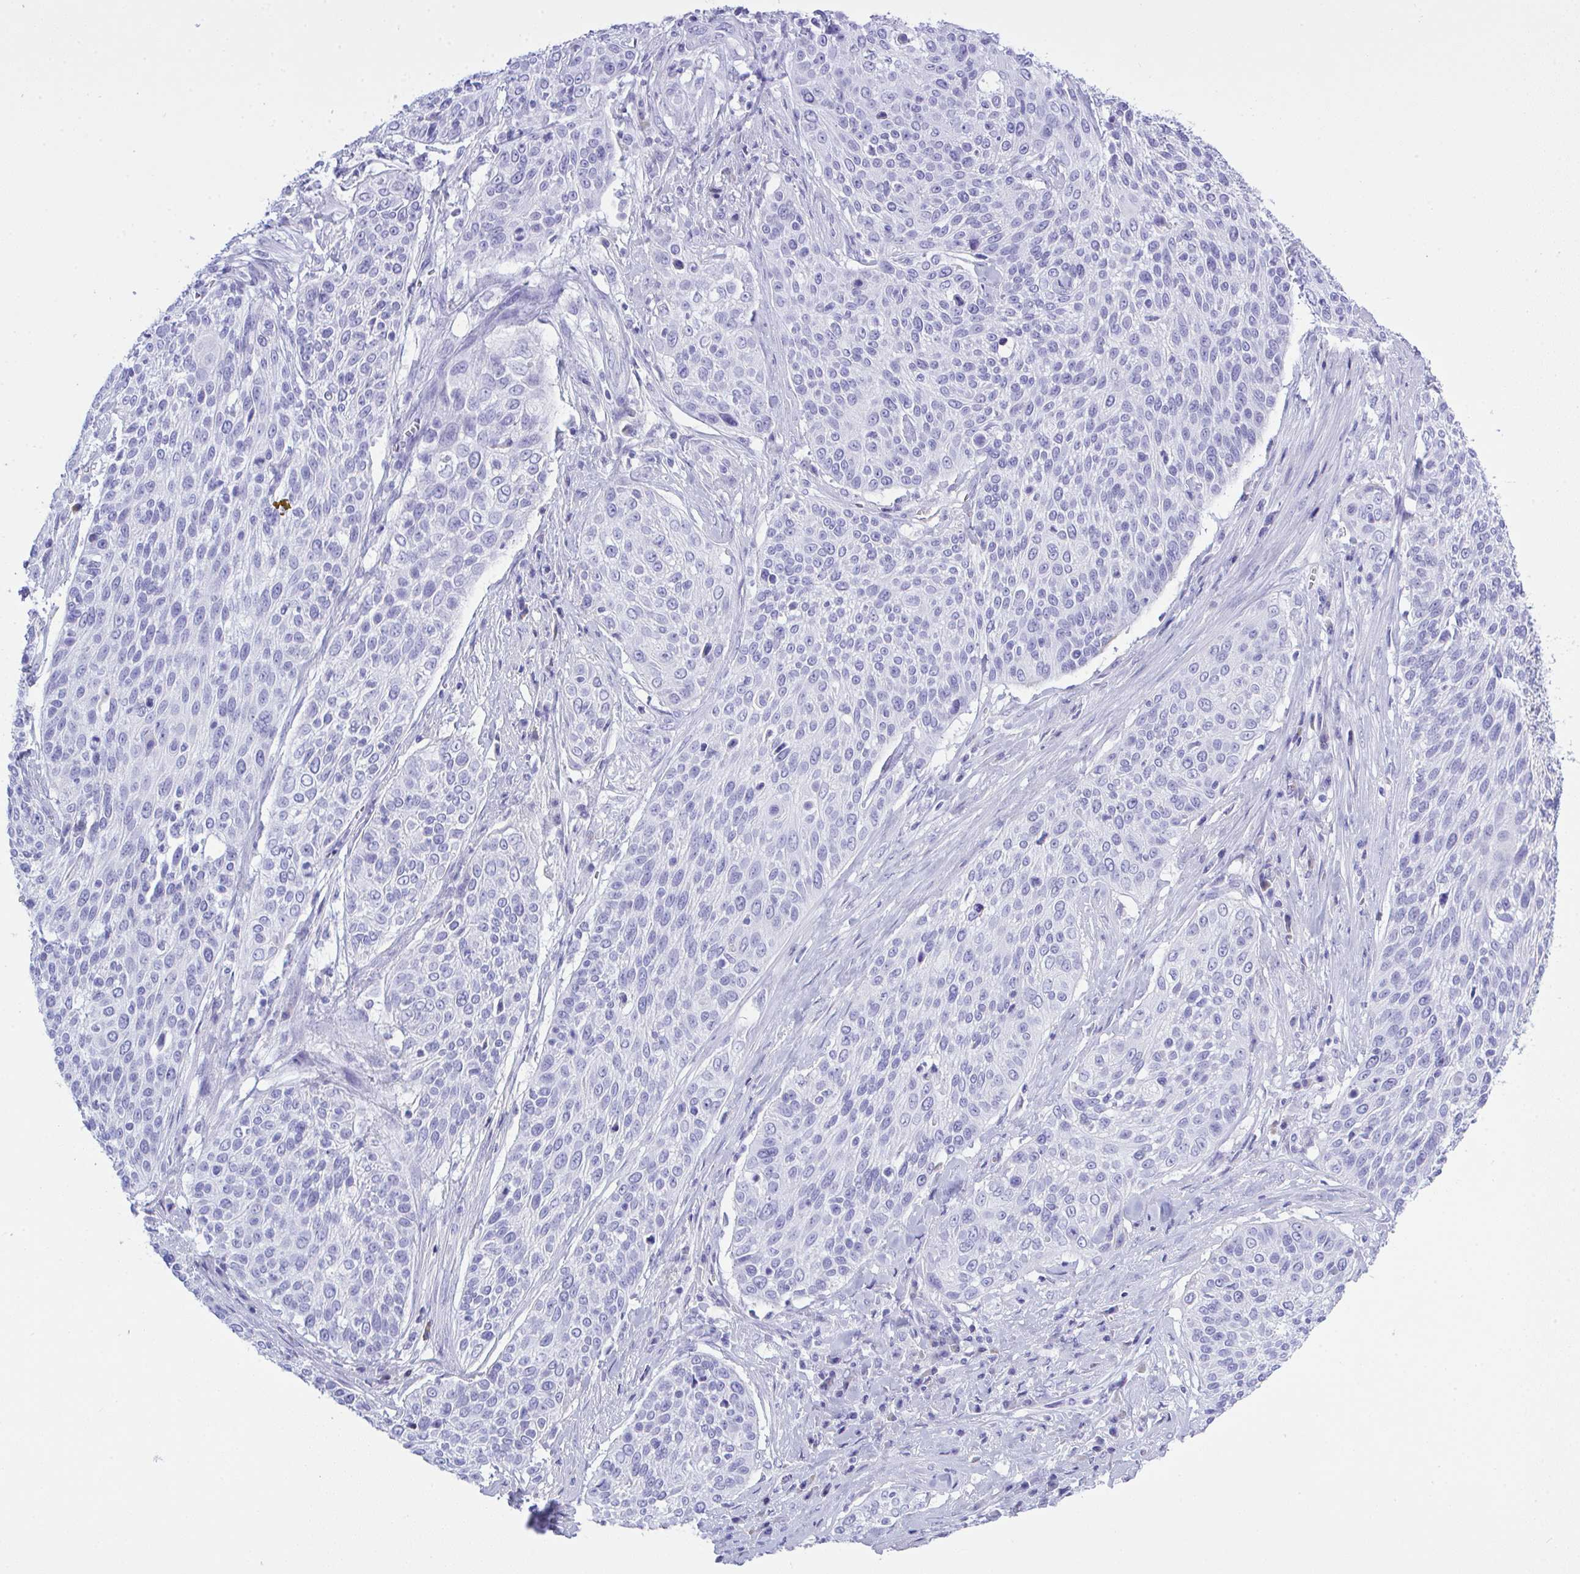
{"staining": {"intensity": "negative", "quantity": "none", "location": "none"}, "tissue": "cervical cancer", "cell_type": "Tumor cells", "image_type": "cancer", "snomed": [{"axis": "morphology", "description": "Squamous cell carcinoma, NOS"}, {"axis": "topography", "description": "Cervix"}], "caption": "Immunohistochemical staining of human cervical squamous cell carcinoma demonstrates no significant staining in tumor cells.", "gene": "AKR1D1", "patient": {"sex": "female", "age": 31}}